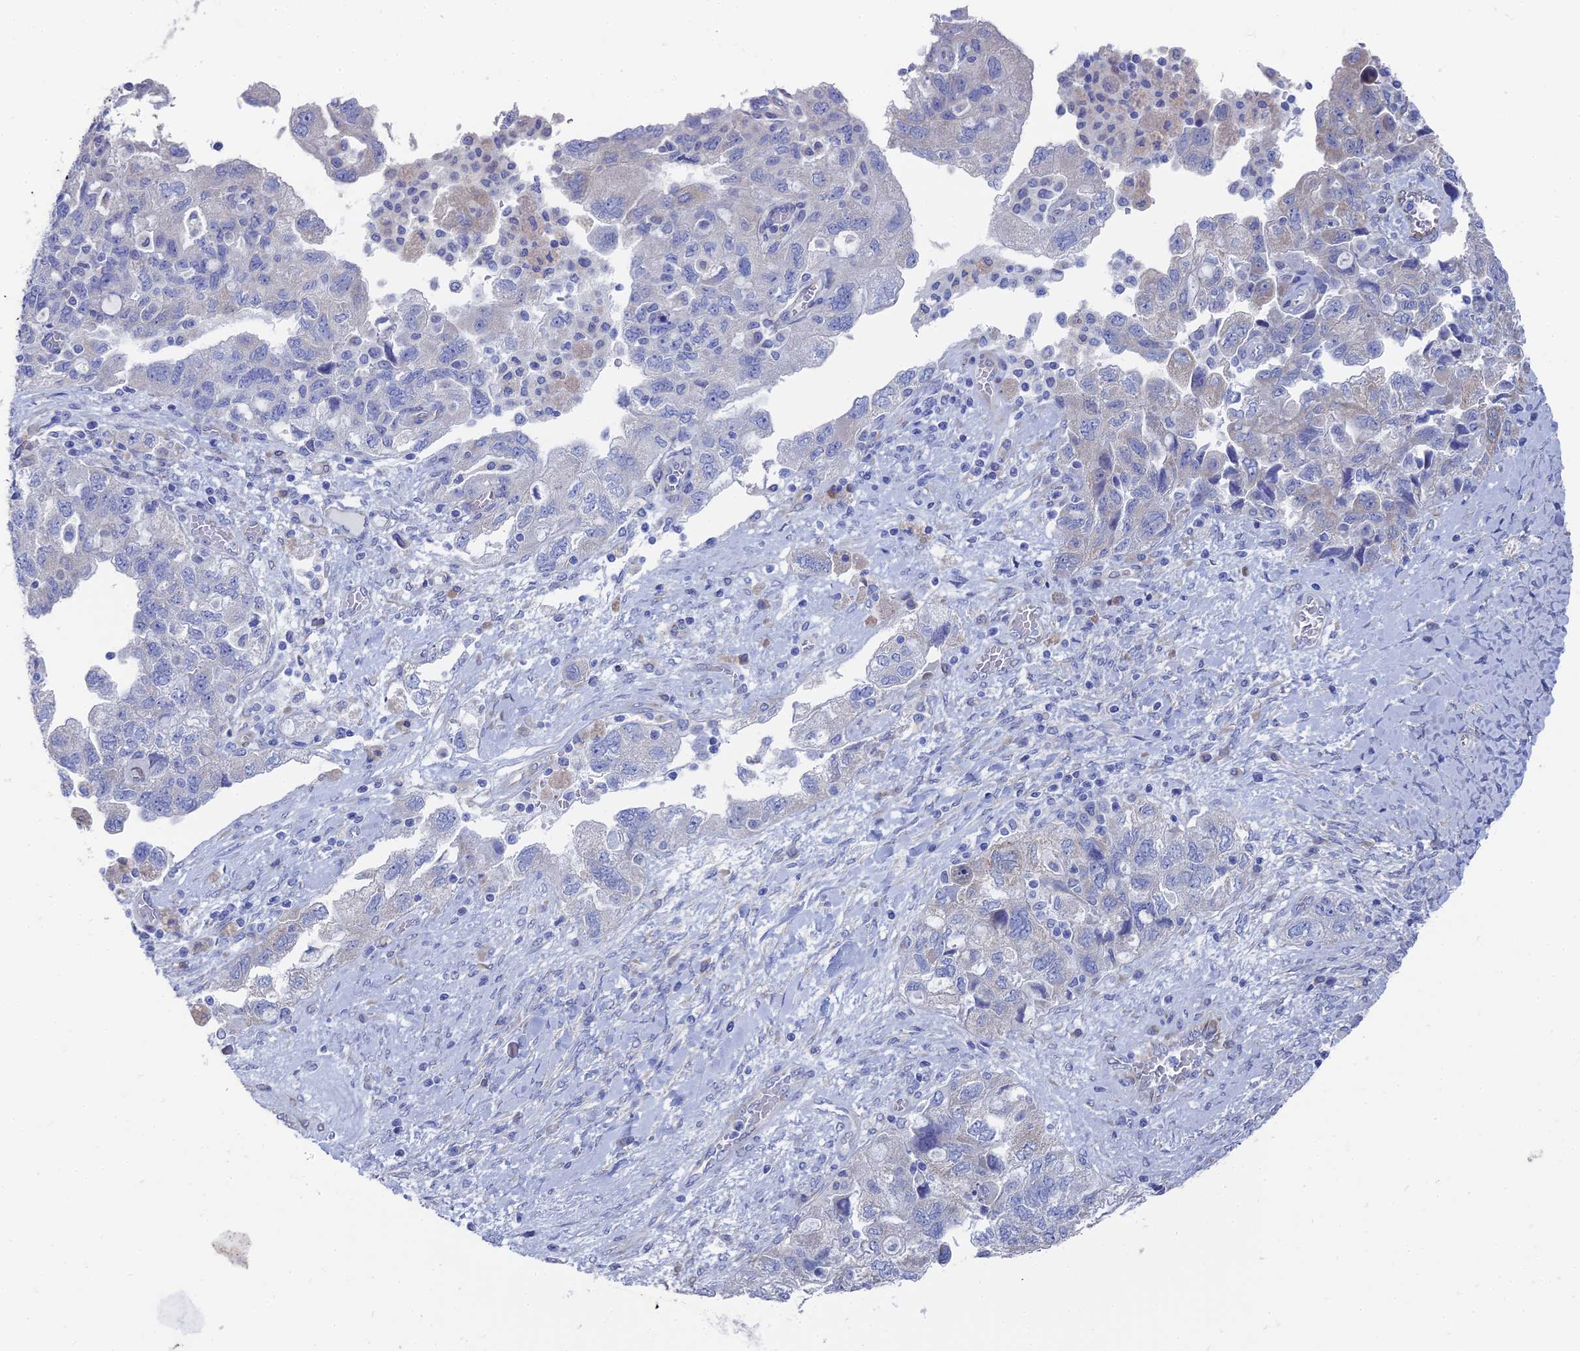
{"staining": {"intensity": "negative", "quantity": "none", "location": "none"}, "tissue": "ovarian cancer", "cell_type": "Tumor cells", "image_type": "cancer", "snomed": [{"axis": "morphology", "description": "Carcinoma, NOS"}, {"axis": "morphology", "description": "Cystadenocarcinoma, serous, NOS"}, {"axis": "topography", "description": "Ovary"}], "caption": "Immunohistochemical staining of human ovarian cancer (carcinoma) exhibits no significant staining in tumor cells.", "gene": "TNNT3", "patient": {"sex": "female", "age": 69}}